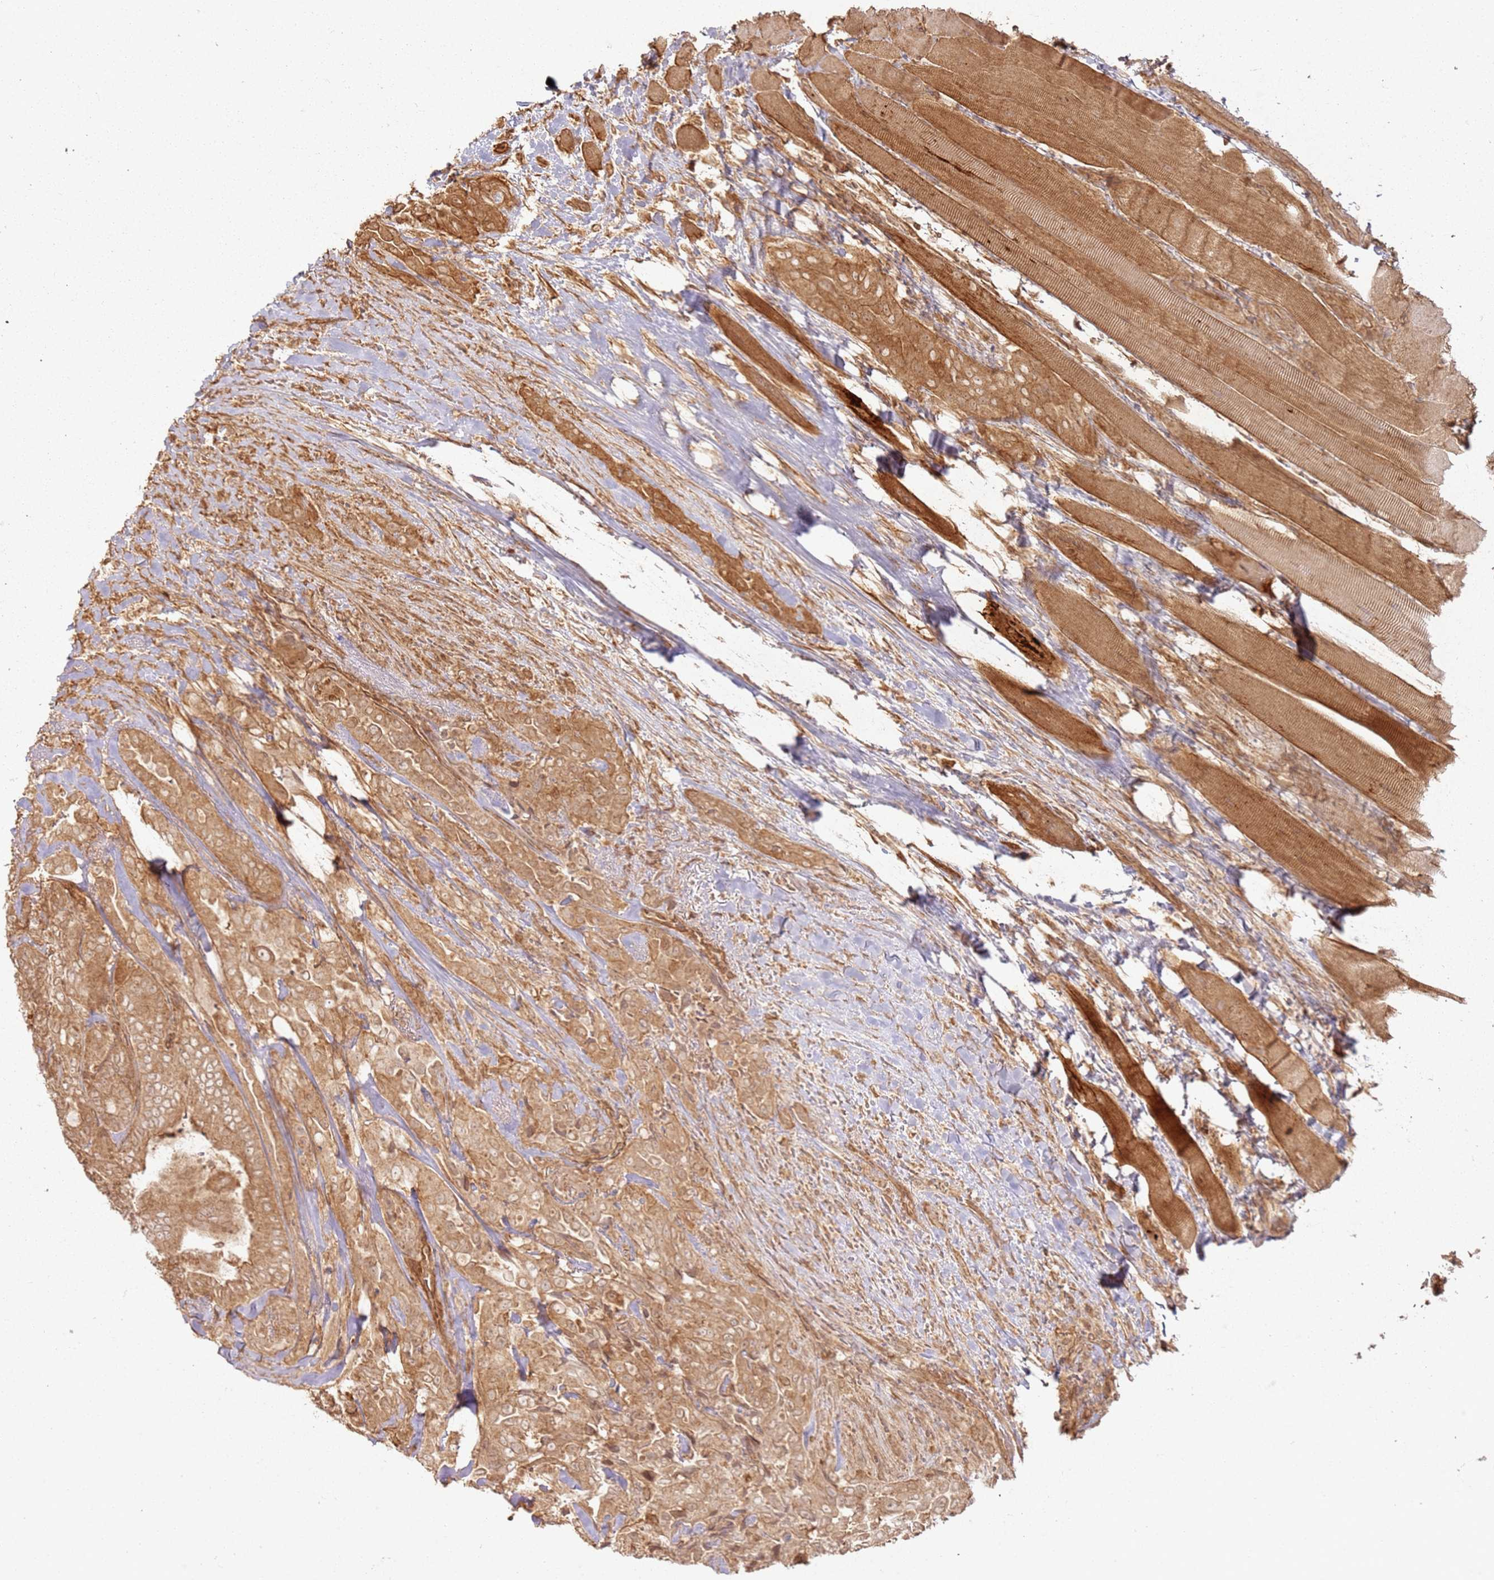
{"staining": {"intensity": "moderate", "quantity": ">75%", "location": "cytoplasmic/membranous"}, "tissue": "thyroid cancer", "cell_type": "Tumor cells", "image_type": "cancer", "snomed": [{"axis": "morphology", "description": "Papillary adenocarcinoma, NOS"}, {"axis": "topography", "description": "Thyroid gland"}], "caption": "Immunohistochemical staining of thyroid papillary adenocarcinoma reveals moderate cytoplasmic/membranous protein staining in approximately >75% of tumor cells.", "gene": "ZNF776", "patient": {"sex": "male", "age": 61}}